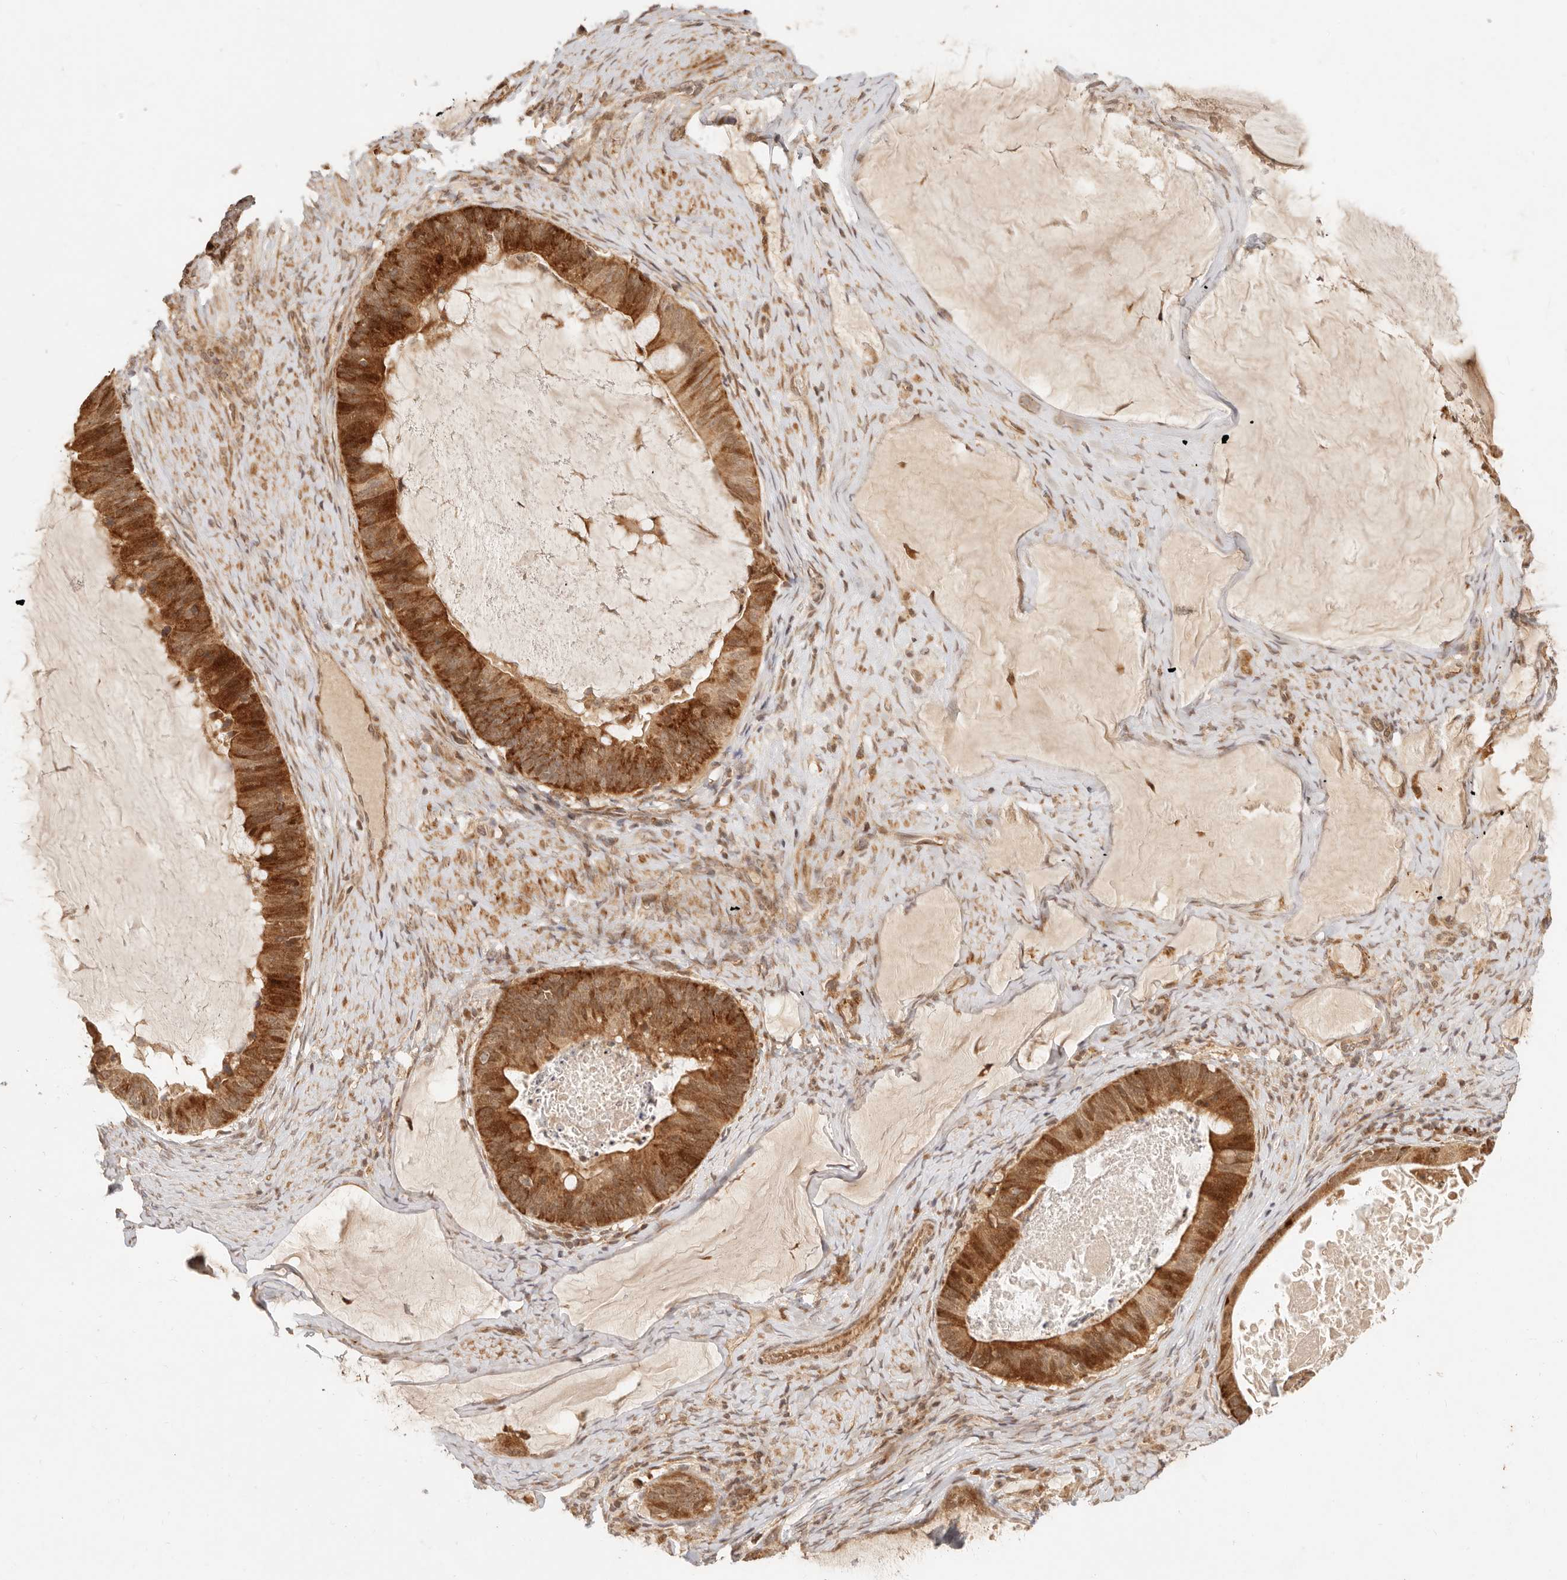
{"staining": {"intensity": "strong", "quantity": ">75%", "location": "cytoplasmic/membranous"}, "tissue": "ovarian cancer", "cell_type": "Tumor cells", "image_type": "cancer", "snomed": [{"axis": "morphology", "description": "Cystadenocarcinoma, mucinous, NOS"}, {"axis": "topography", "description": "Ovary"}], "caption": "DAB immunohistochemical staining of mucinous cystadenocarcinoma (ovarian) displays strong cytoplasmic/membranous protein positivity in approximately >75% of tumor cells. (Brightfield microscopy of DAB IHC at high magnification).", "gene": "TIMM17A", "patient": {"sex": "female", "age": 61}}